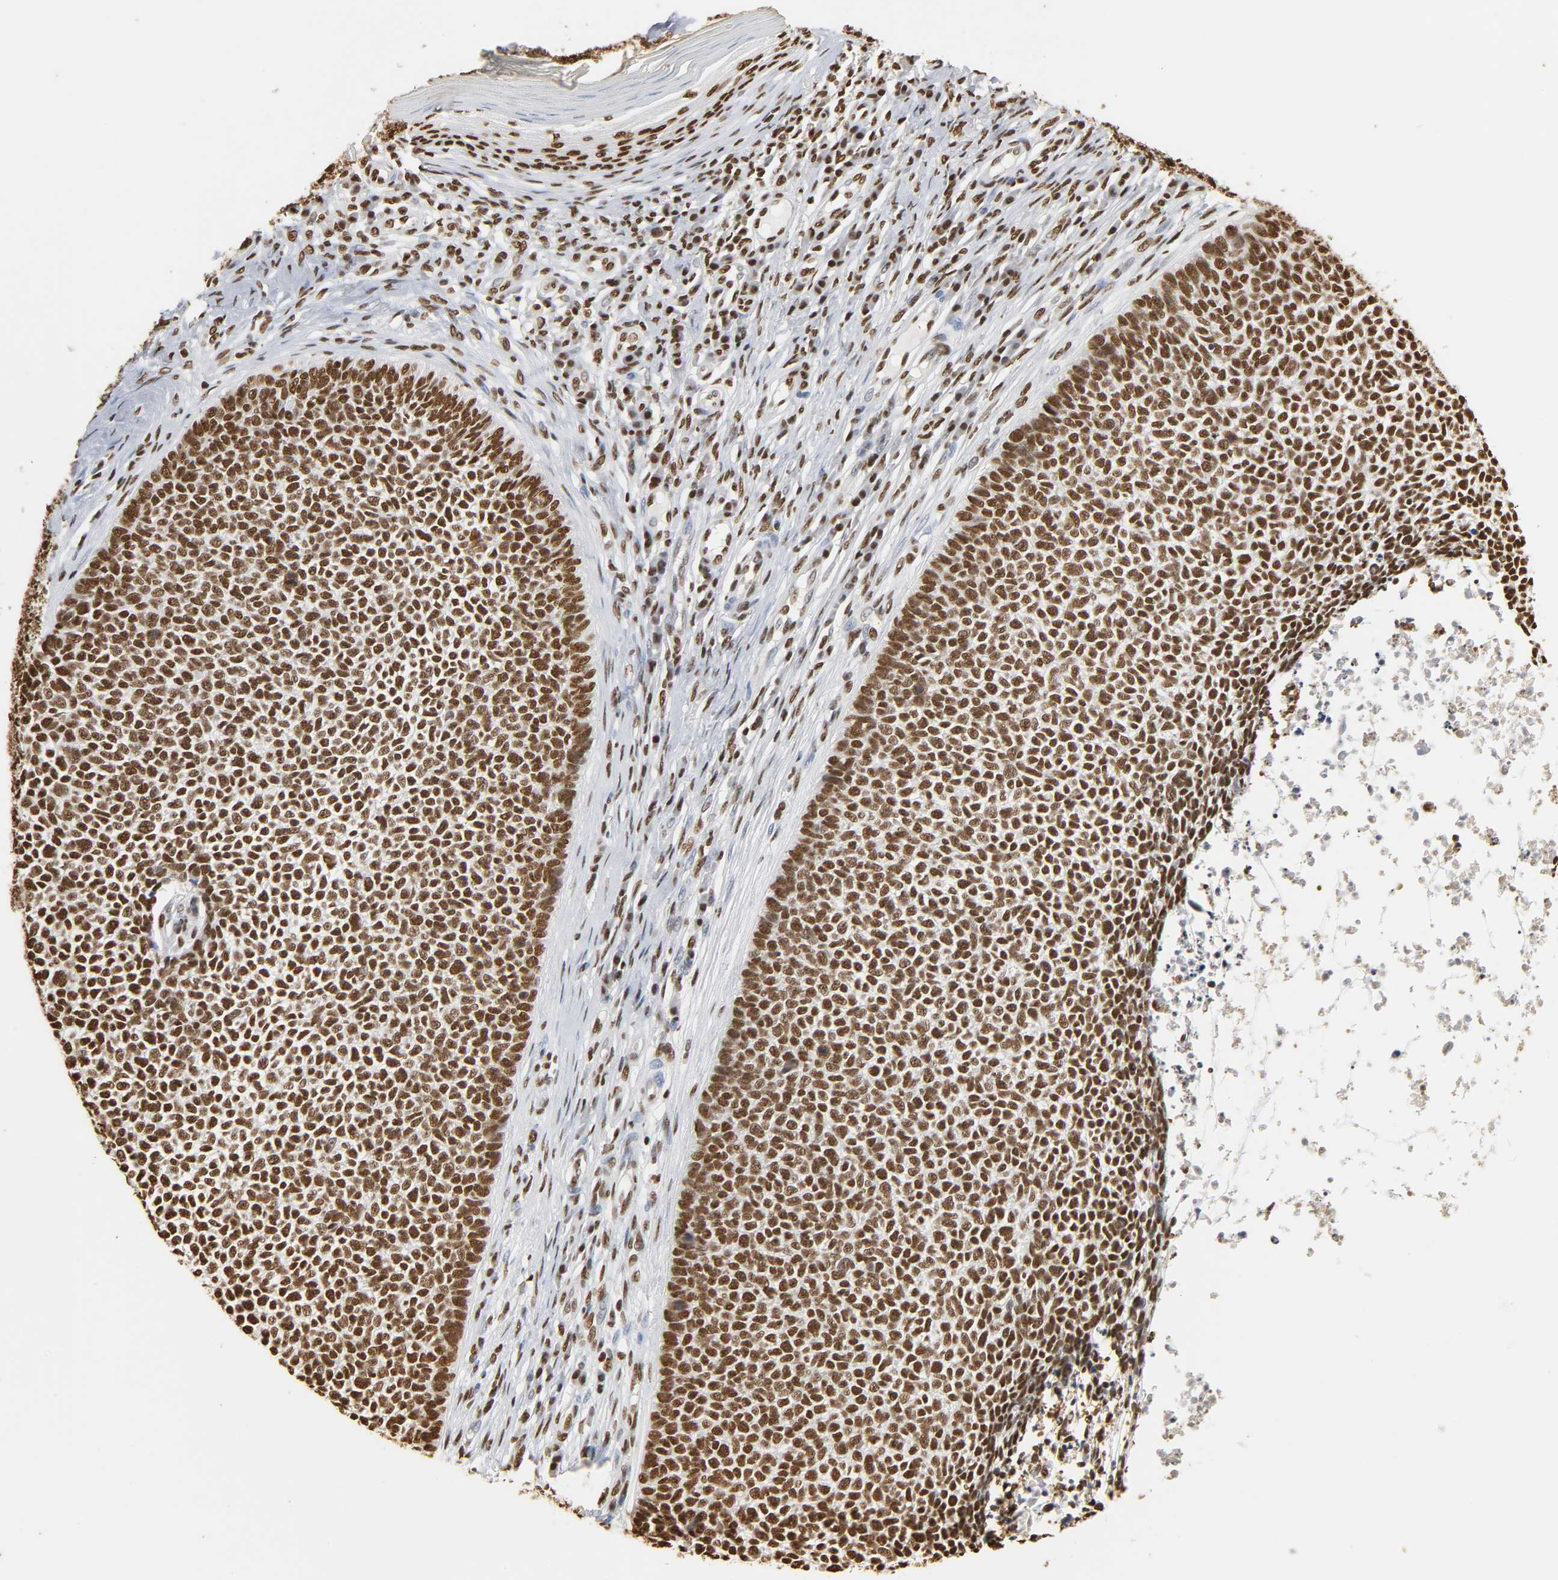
{"staining": {"intensity": "strong", "quantity": ">75%", "location": "nuclear"}, "tissue": "skin cancer", "cell_type": "Tumor cells", "image_type": "cancer", "snomed": [{"axis": "morphology", "description": "Basal cell carcinoma"}, {"axis": "topography", "description": "Skin"}], "caption": "This image displays immunohistochemistry (IHC) staining of human skin cancer (basal cell carcinoma), with high strong nuclear staining in approximately >75% of tumor cells.", "gene": "HNRNPC", "patient": {"sex": "female", "age": 84}}